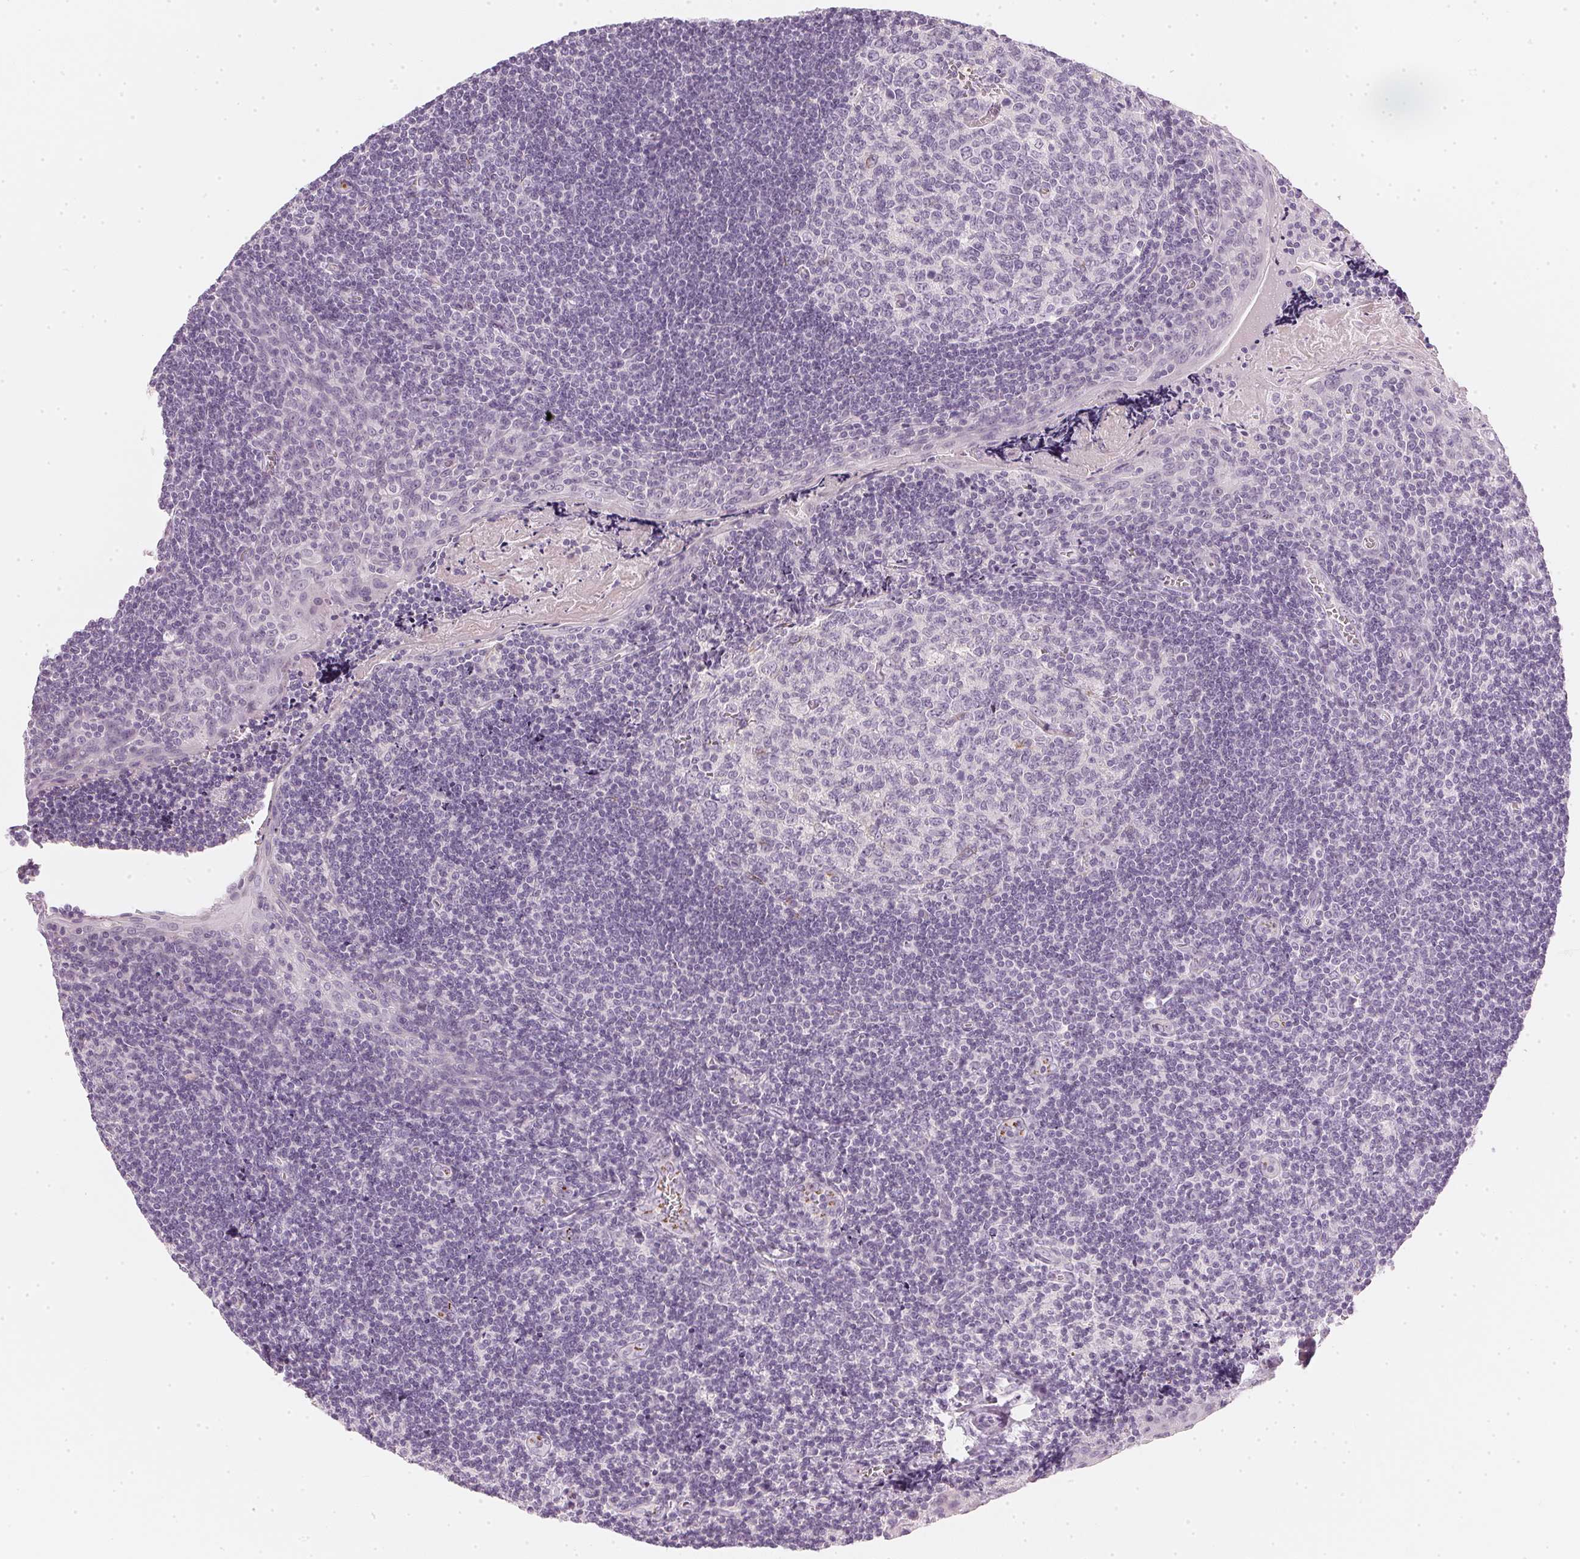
{"staining": {"intensity": "negative", "quantity": "none", "location": "none"}, "tissue": "tonsil", "cell_type": "Germinal center cells", "image_type": "normal", "snomed": [{"axis": "morphology", "description": "Normal tissue, NOS"}, {"axis": "morphology", "description": "Inflammation, NOS"}, {"axis": "topography", "description": "Tonsil"}], "caption": "Immunohistochemistry (IHC) of unremarkable human tonsil demonstrates no staining in germinal center cells.", "gene": "CHST4", "patient": {"sex": "female", "age": 31}}